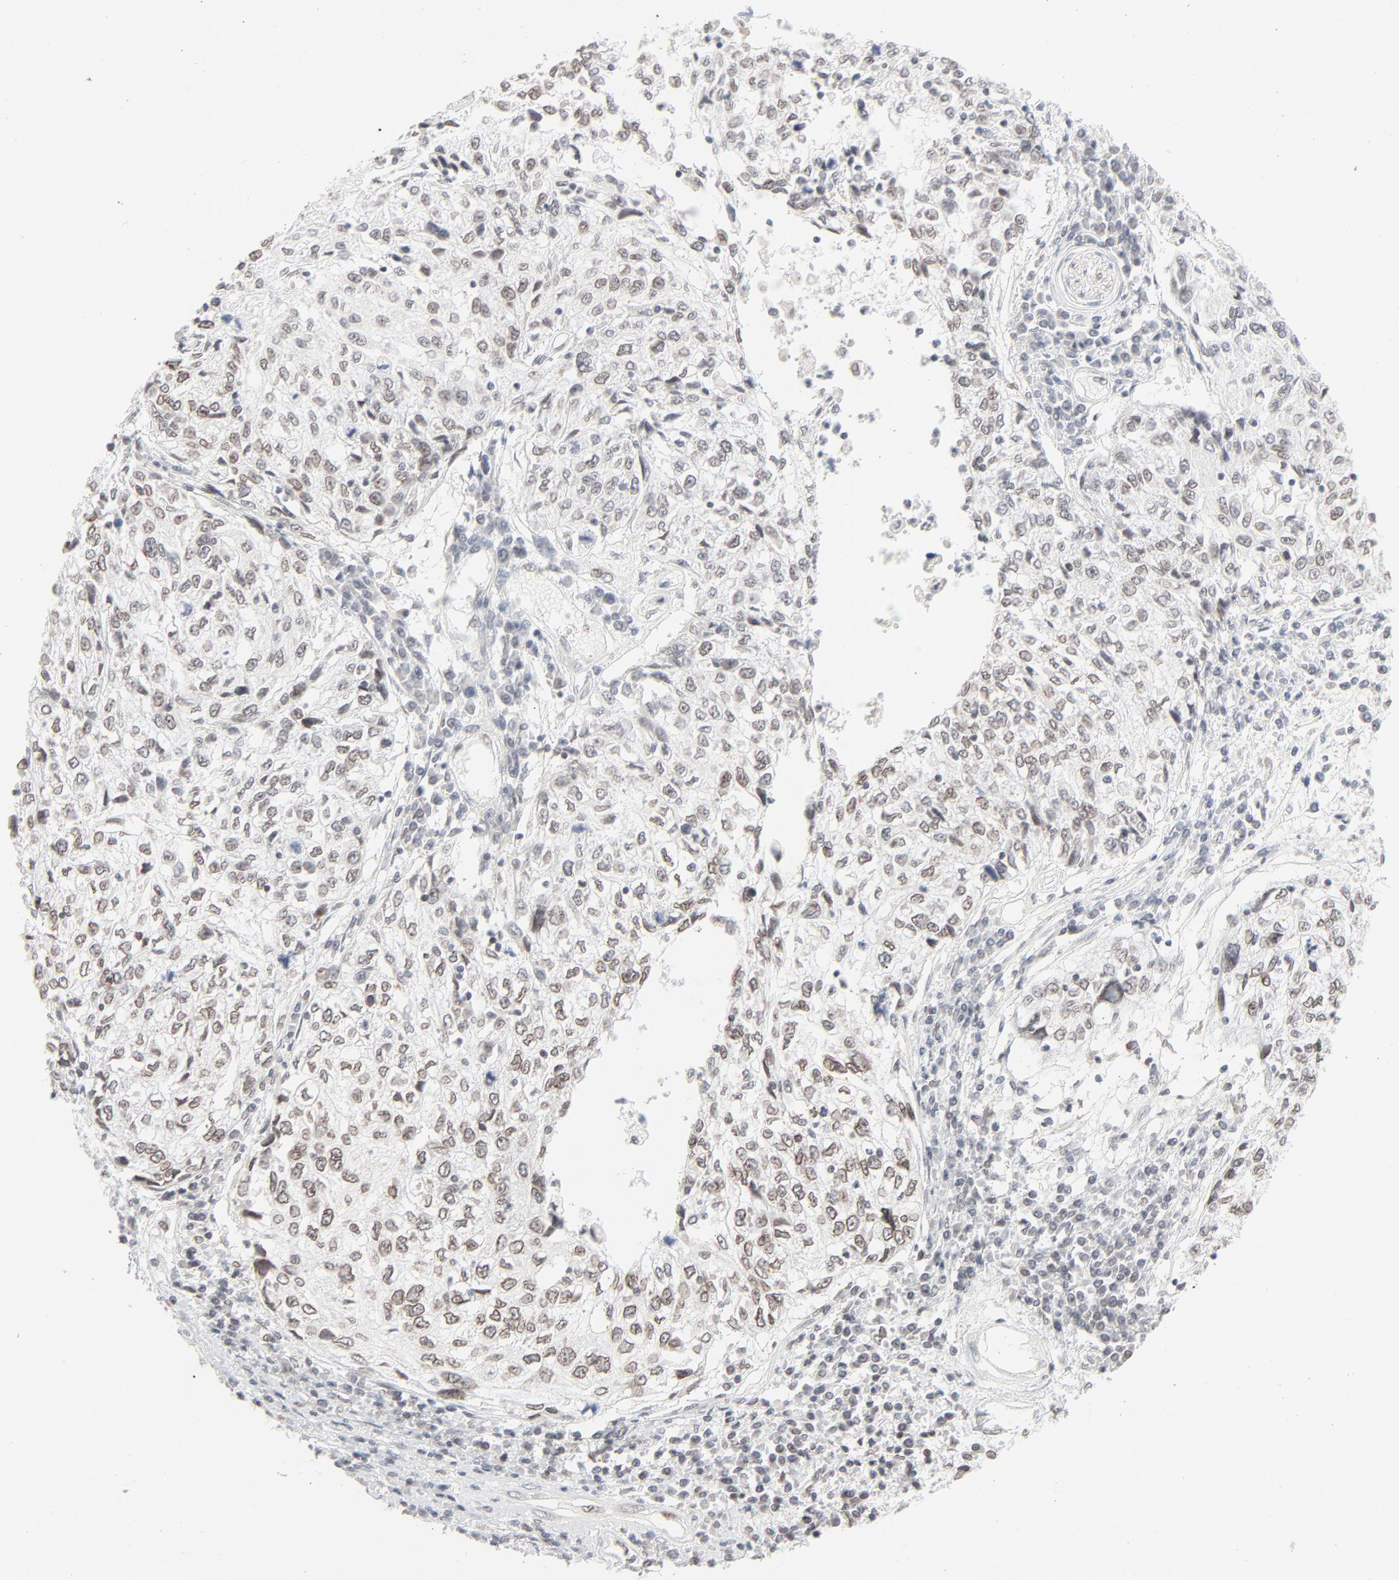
{"staining": {"intensity": "weak", "quantity": "25%-75%", "location": "cytoplasmic/membranous,nuclear"}, "tissue": "cervical cancer", "cell_type": "Tumor cells", "image_type": "cancer", "snomed": [{"axis": "morphology", "description": "Squamous cell carcinoma, NOS"}, {"axis": "topography", "description": "Cervix"}], "caption": "Protein staining exhibits weak cytoplasmic/membranous and nuclear positivity in about 25%-75% of tumor cells in cervical squamous cell carcinoma. Ihc stains the protein of interest in brown and the nuclei are stained blue.", "gene": "MAD1L1", "patient": {"sex": "female", "age": 57}}